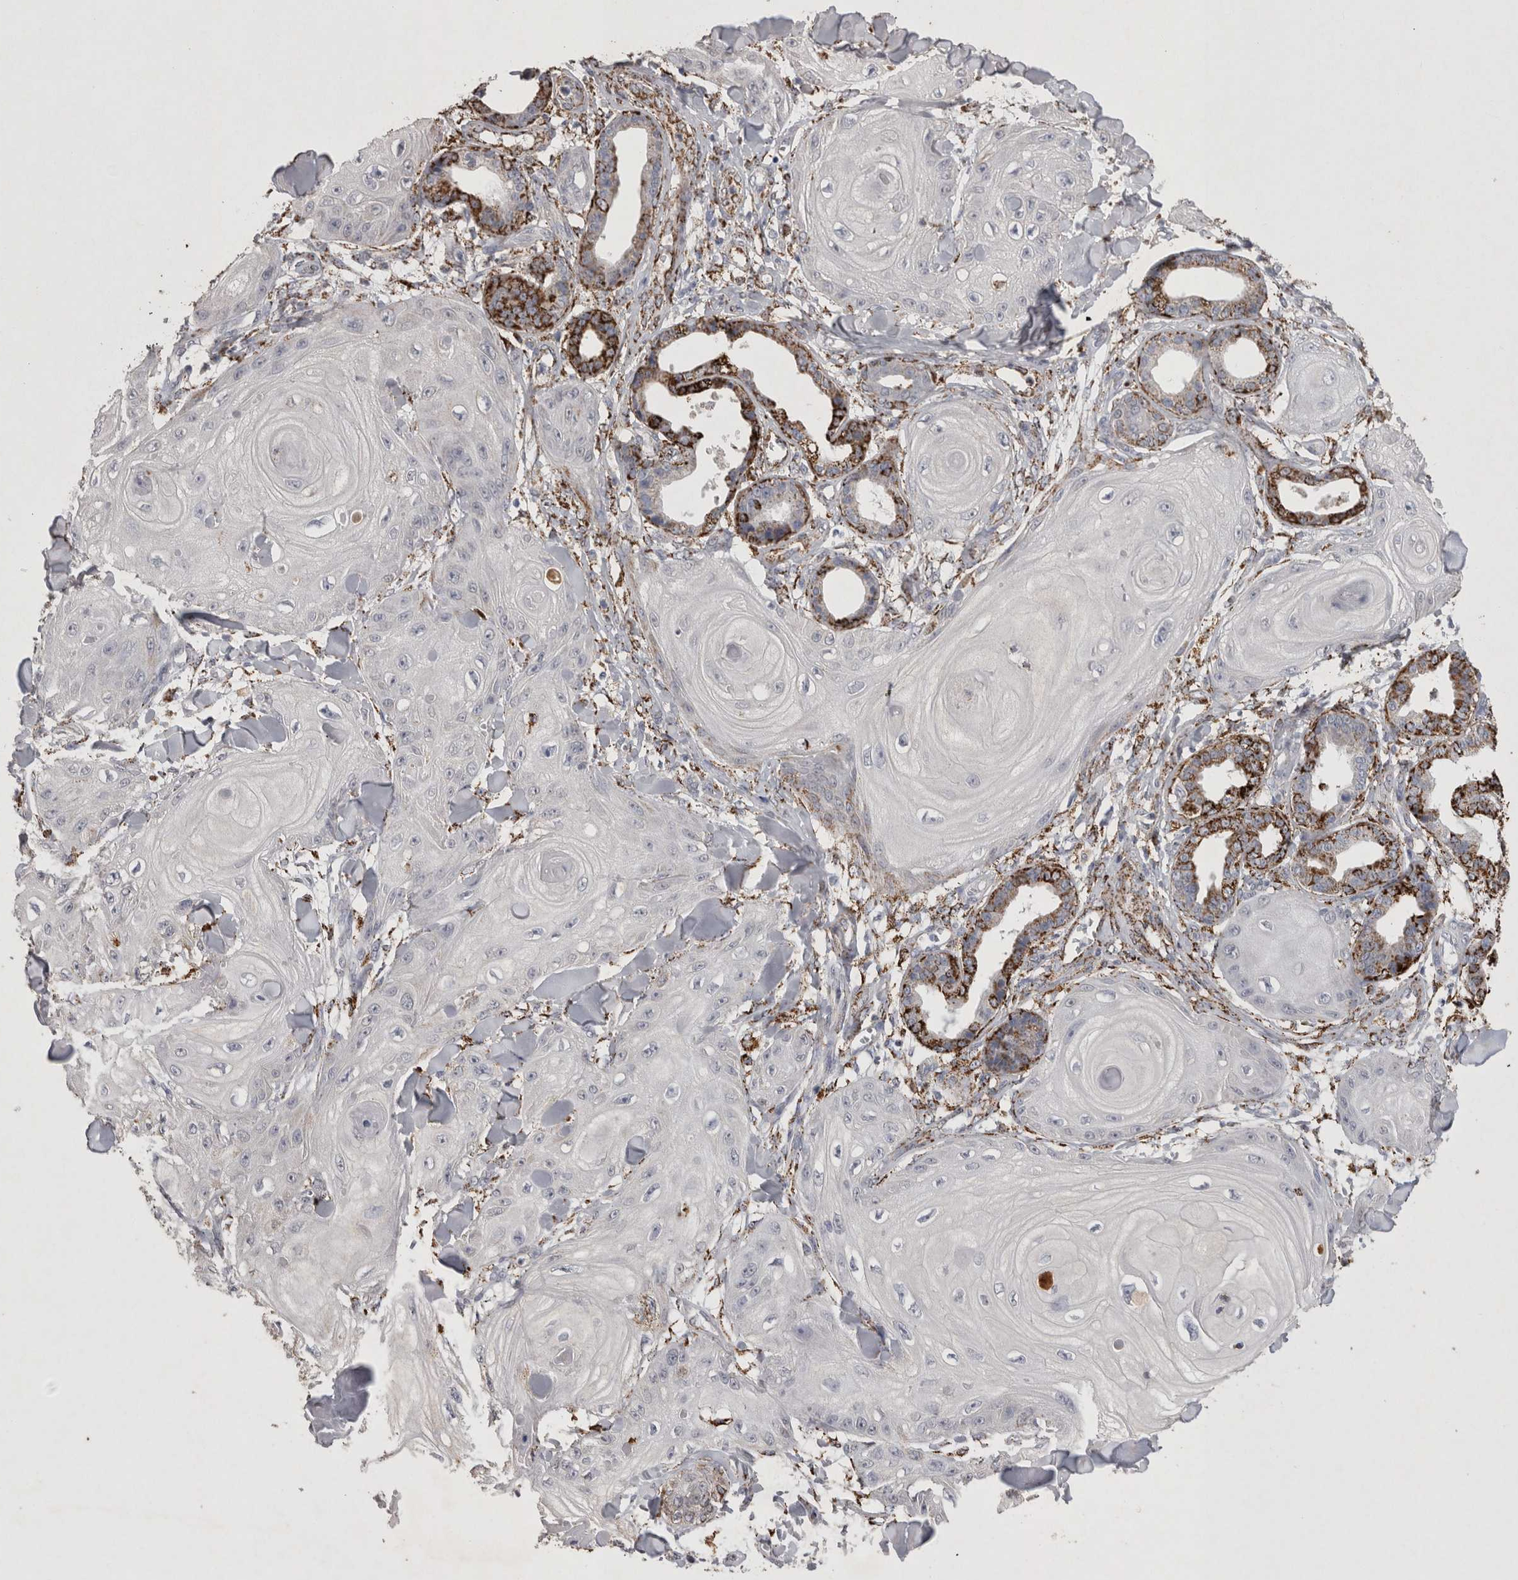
{"staining": {"intensity": "negative", "quantity": "none", "location": "none"}, "tissue": "skin cancer", "cell_type": "Tumor cells", "image_type": "cancer", "snomed": [{"axis": "morphology", "description": "Squamous cell carcinoma, NOS"}, {"axis": "topography", "description": "Skin"}], "caption": "Immunohistochemistry (IHC) histopathology image of skin cancer (squamous cell carcinoma) stained for a protein (brown), which reveals no expression in tumor cells.", "gene": "DKK3", "patient": {"sex": "male", "age": 74}}